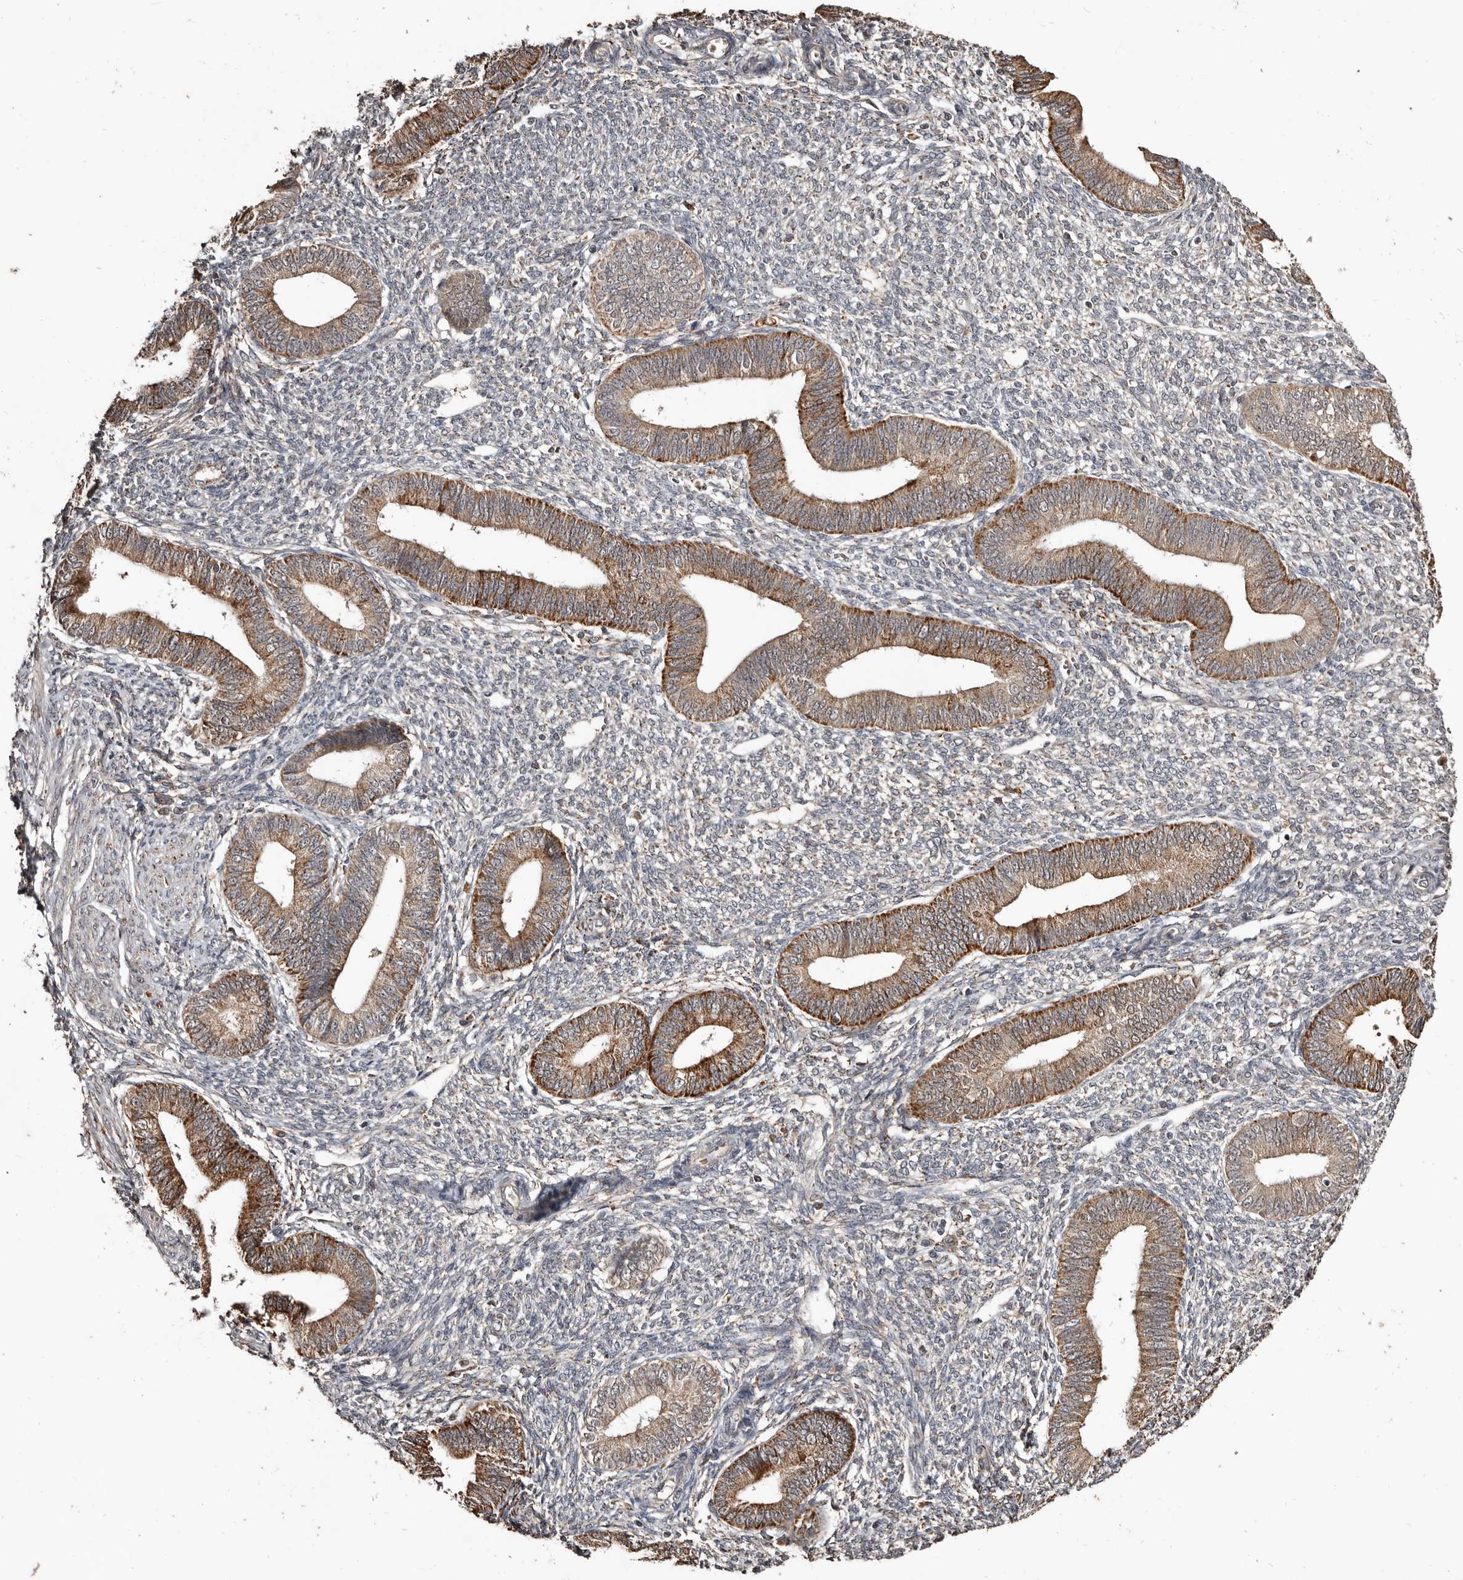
{"staining": {"intensity": "weak", "quantity": "25%-75%", "location": "cytoplasmic/membranous"}, "tissue": "endometrium", "cell_type": "Cells in endometrial stroma", "image_type": "normal", "snomed": [{"axis": "morphology", "description": "Normal tissue, NOS"}, {"axis": "topography", "description": "Endometrium"}], "caption": "Cells in endometrial stroma reveal weak cytoplasmic/membranous staining in about 25%-75% of cells in normal endometrium.", "gene": "AKAP7", "patient": {"sex": "female", "age": 46}}